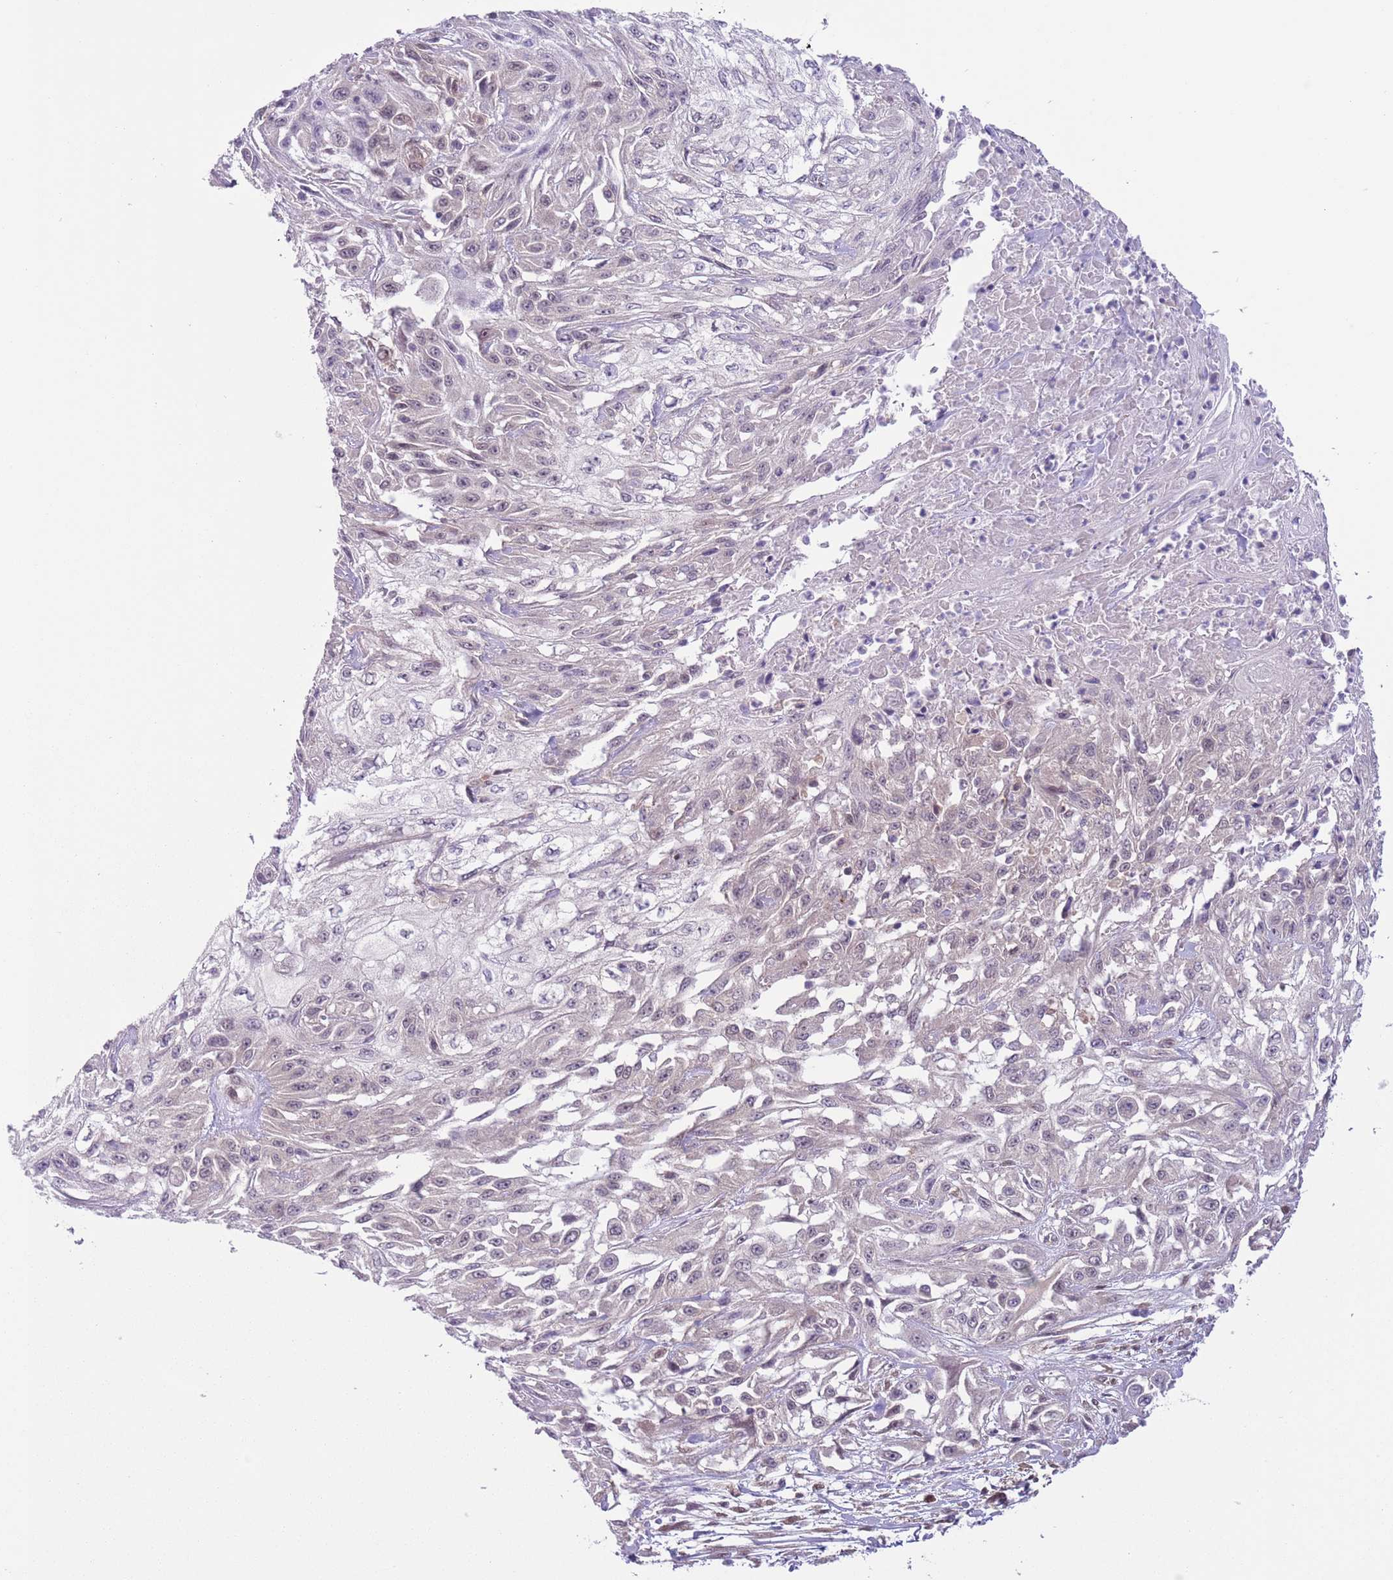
{"staining": {"intensity": "negative", "quantity": "none", "location": "none"}, "tissue": "skin cancer", "cell_type": "Tumor cells", "image_type": "cancer", "snomed": [{"axis": "morphology", "description": "Squamous cell carcinoma, NOS"}, {"axis": "morphology", "description": "Squamous cell carcinoma, metastatic, NOS"}, {"axis": "topography", "description": "Skin"}, {"axis": "topography", "description": "Lymph node"}], "caption": "This is an IHC micrograph of human skin cancer (squamous cell carcinoma). There is no positivity in tumor cells.", "gene": "COPE", "patient": {"sex": "male", "age": 75}}